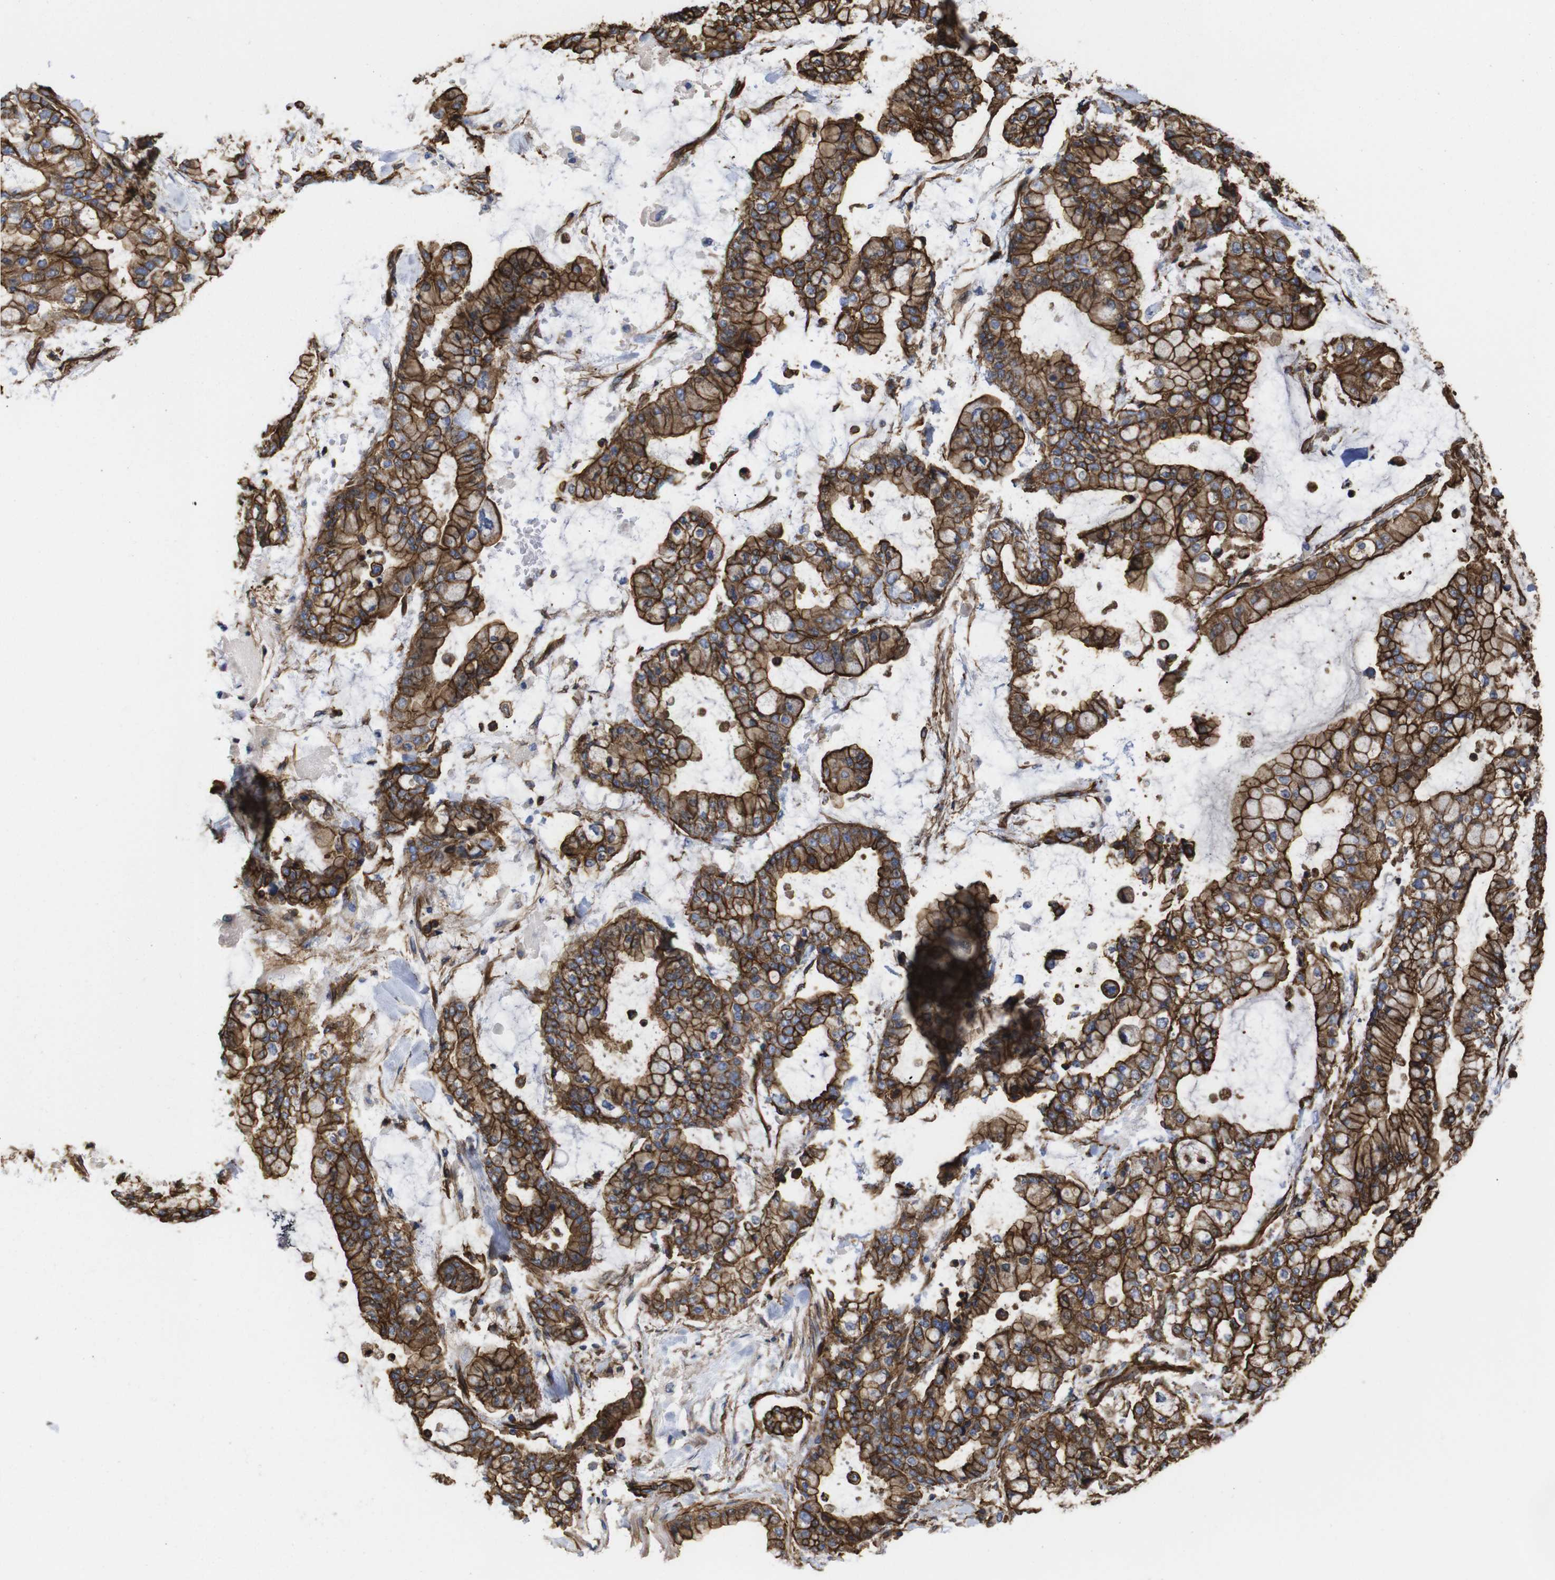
{"staining": {"intensity": "strong", "quantity": ">75%", "location": "cytoplasmic/membranous"}, "tissue": "stomach cancer", "cell_type": "Tumor cells", "image_type": "cancer", "snomed": [{"axis": "morphology", "description": "Normal tissue, NOS"}, {"axis": "morphology", "description": "Adenocarcinoma, NOS"}, {"axis": "topography", "description": "Stomach, upper"}, {"axis": "topography", "description": "Stomach"}], "caption": "Protein expression analysis of human adenocarcinoma (stomach) reveals strong cytoplasmic/membranous positivity in about >75% of tumor cells.", "gene": "SPTBN1", "patient": {"sex": "male", "age": 76}}